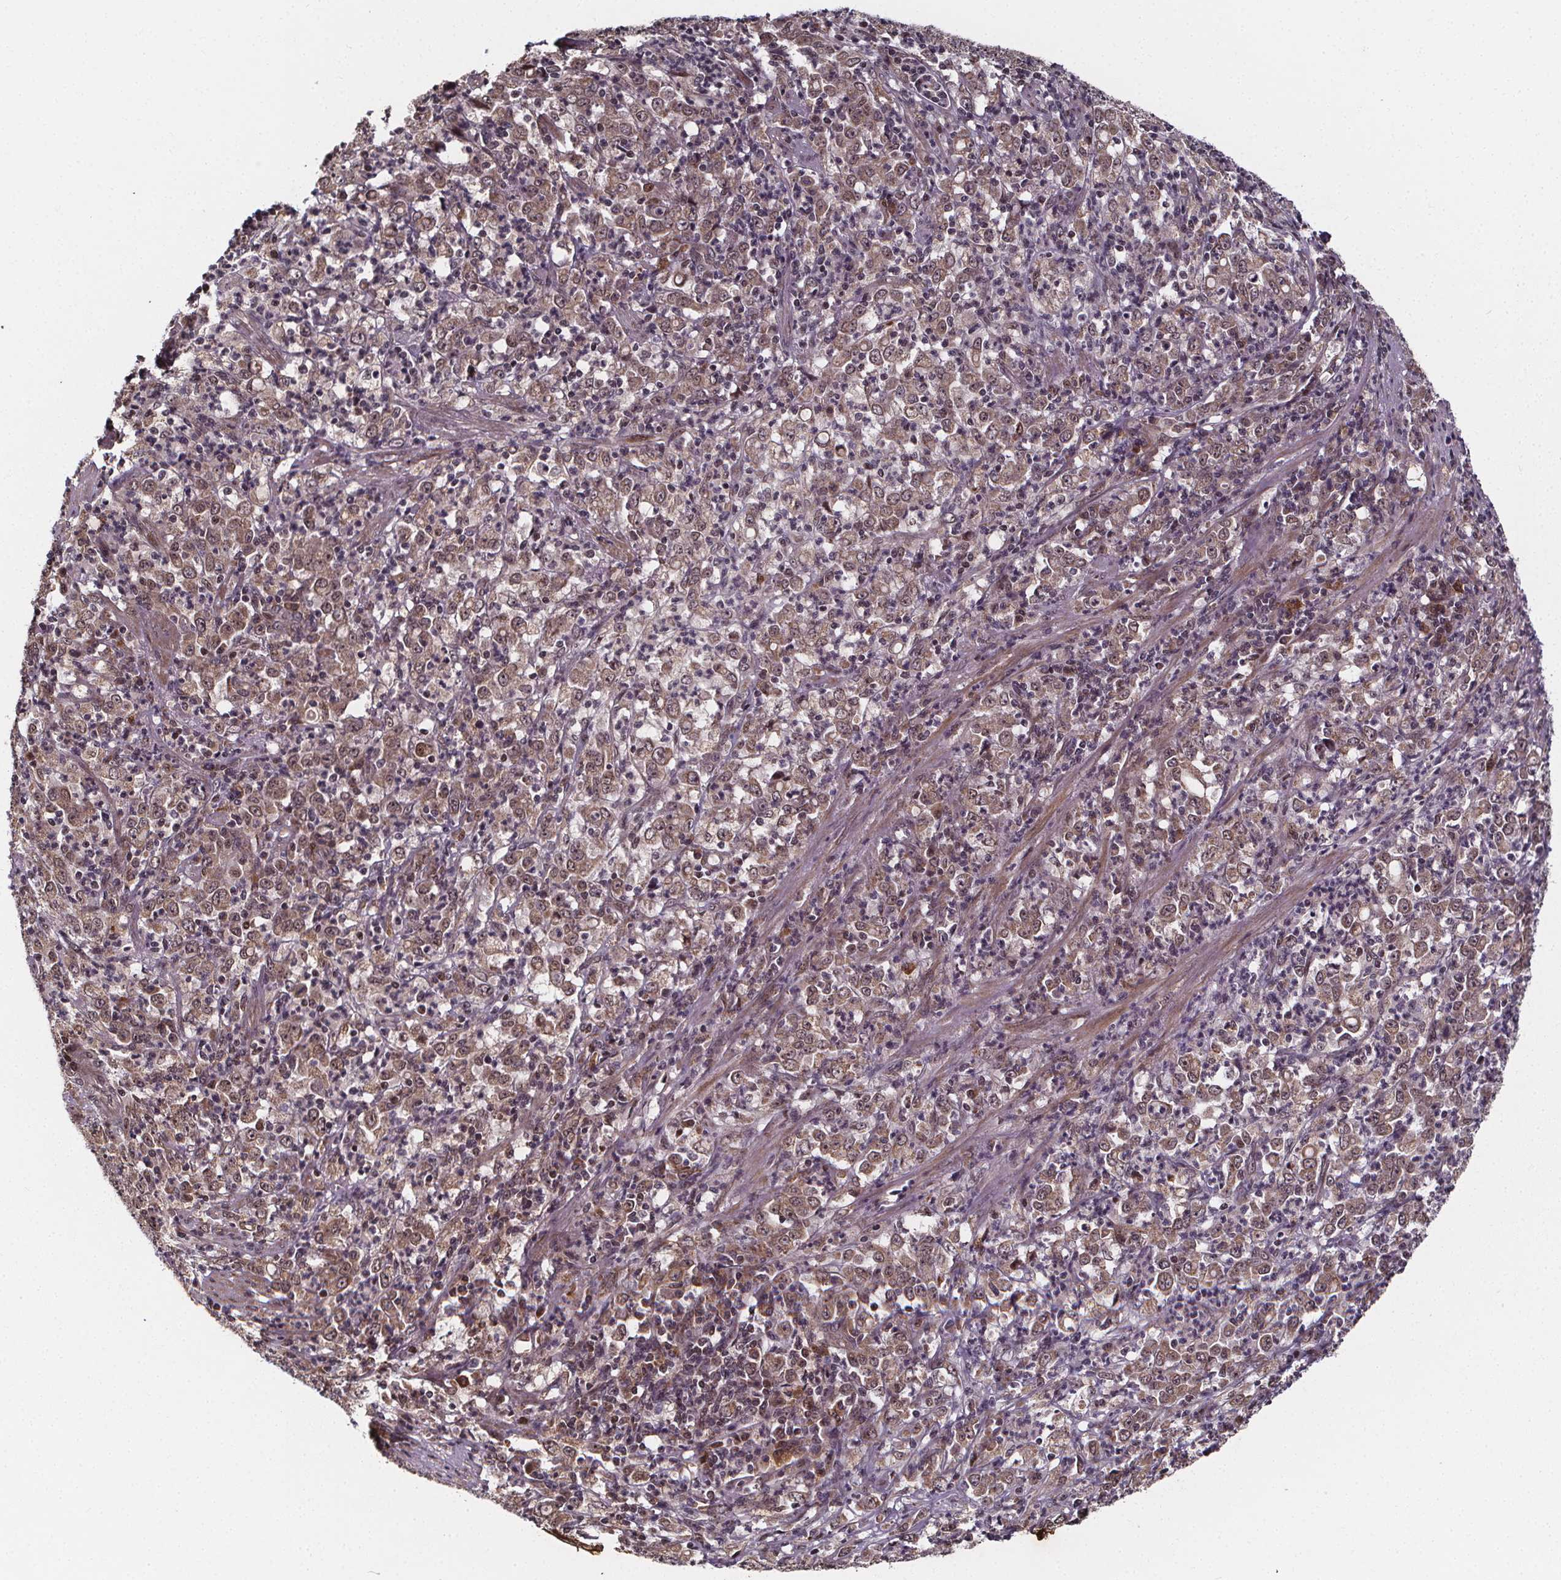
{"staining": {"intensity": "weak", "quantity": "25%-75%", "location": "cytoplasmic/membranous,nuclear"}, "tissue": "stomach cancer", "cell_type": "Tumor cells", "image_type": "cancer", "snomed": [{"axis": "morphology", "description": "Adenocarcinoma, NOS"}, {"axis": "topography", "description": "Stomach, lower"}], "caption": "This image reveals adenocarcinoma (stomach) stained with IHC to label a protein in brown. The cytoplasmic/membranous and nuclear of tumor cells show weak positivity for the protein. Nuclei are counter-stained blue.", "gene": "DDIT3", "patient": {"sex": "female", "age": 71}}